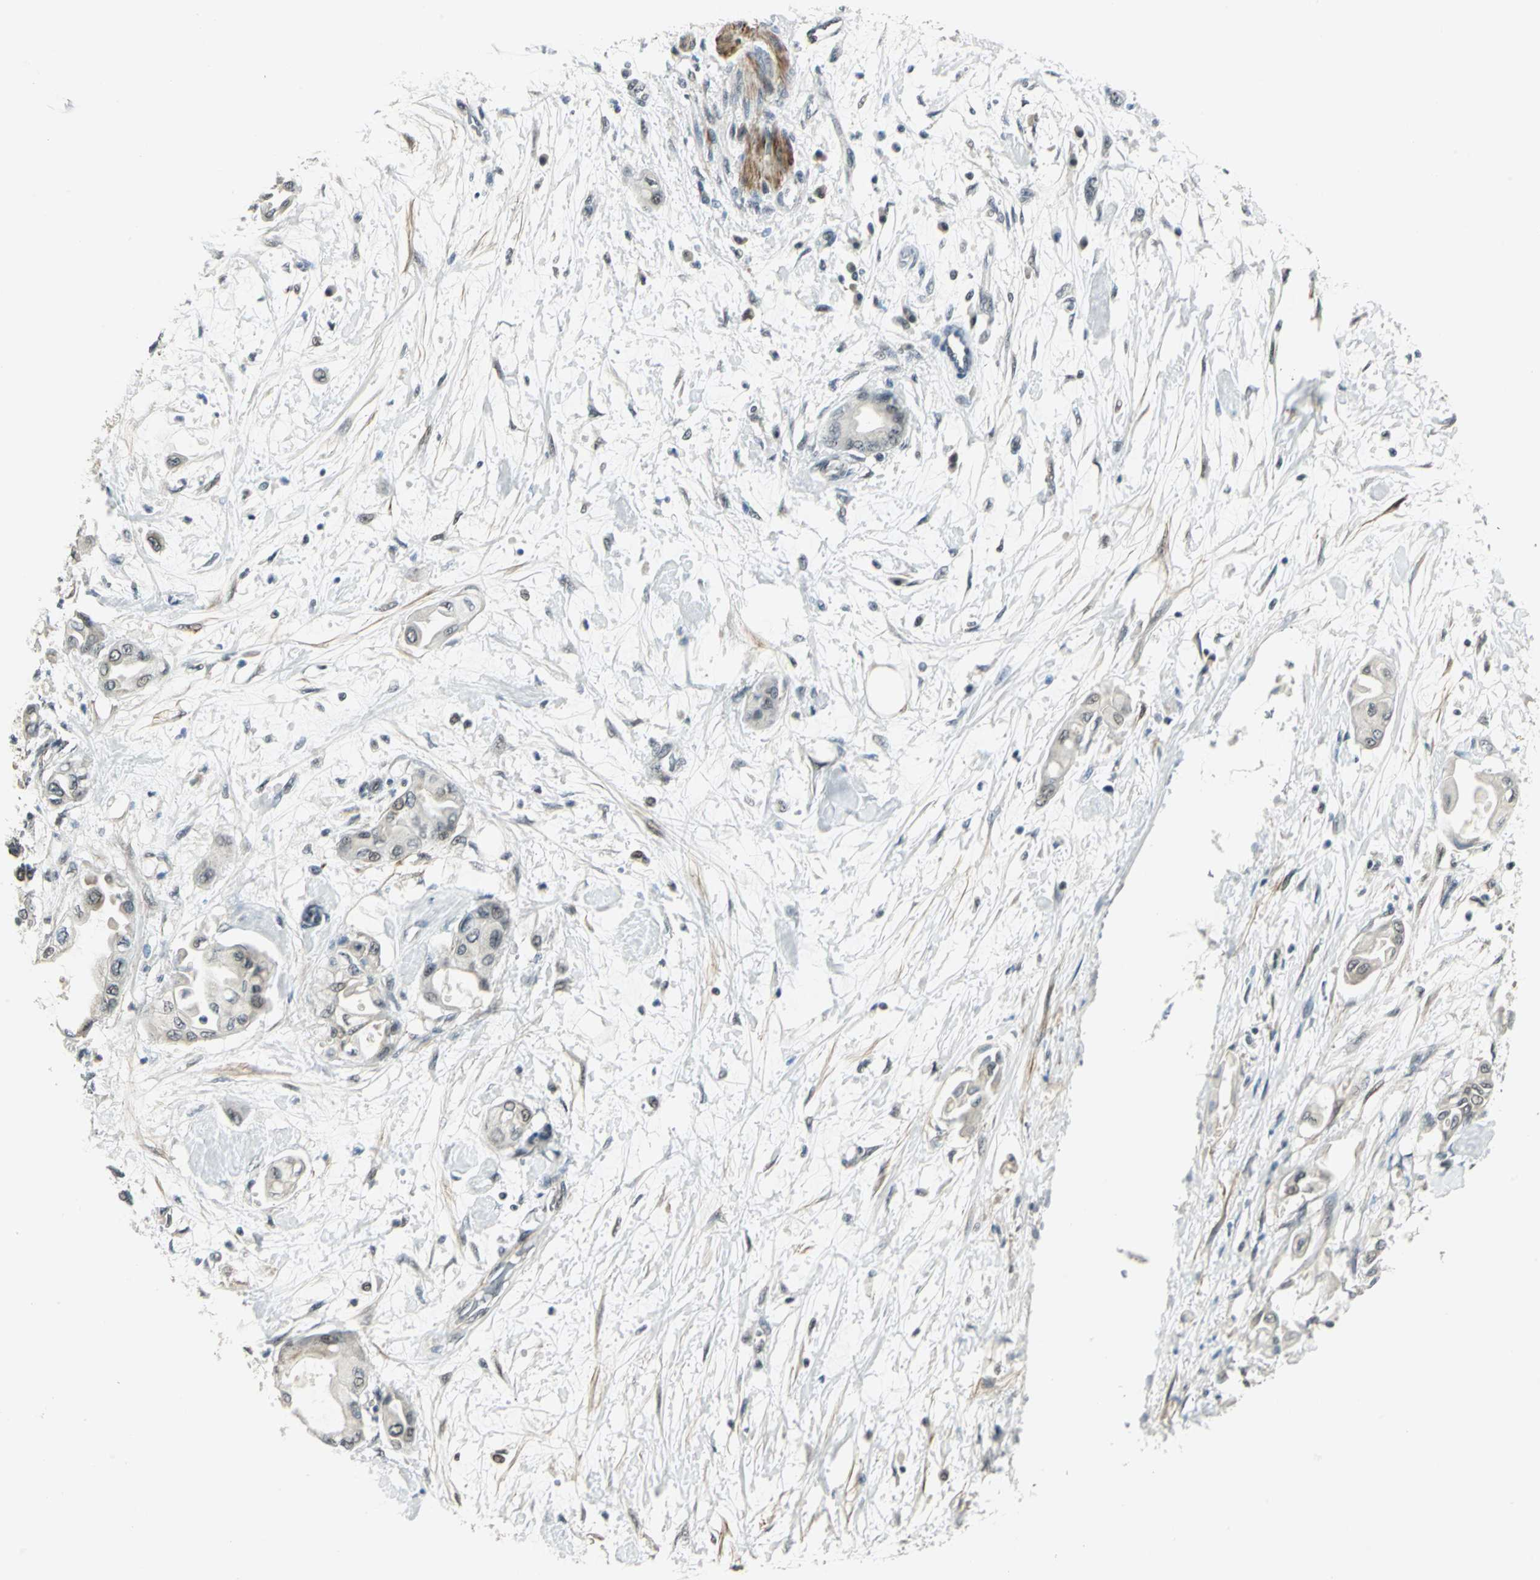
{"staining": {"intensity": "weak", "quantity": "<25%", "location": "cytoplasmic/membranous"}, "tissue": "pancreatic cancer", "cell_type": "Tumor cells", "image_type": "cancer", "snomed": [{"axis": "morphology", "description": "Adenocarcinoma, NOS"}, {"axis": "morphology", "description": "Adenocarcinoma, metastatic, NOS"}, {"axis": "topography", "description": "Lymph node"}, {"axis": "topography", "description": "Pancreas"}, {"axis": "topography", "description": "Duodenum"}], "caption": "IHC histopathology image of neoplastic tissue: pancreatic cancer stained with DAB (3,3'-diaminobenzidine) shows no significant protein positivity in tumor cells.", "gene": "MTA1", "patient": {"sex": "female", "age": 64}}